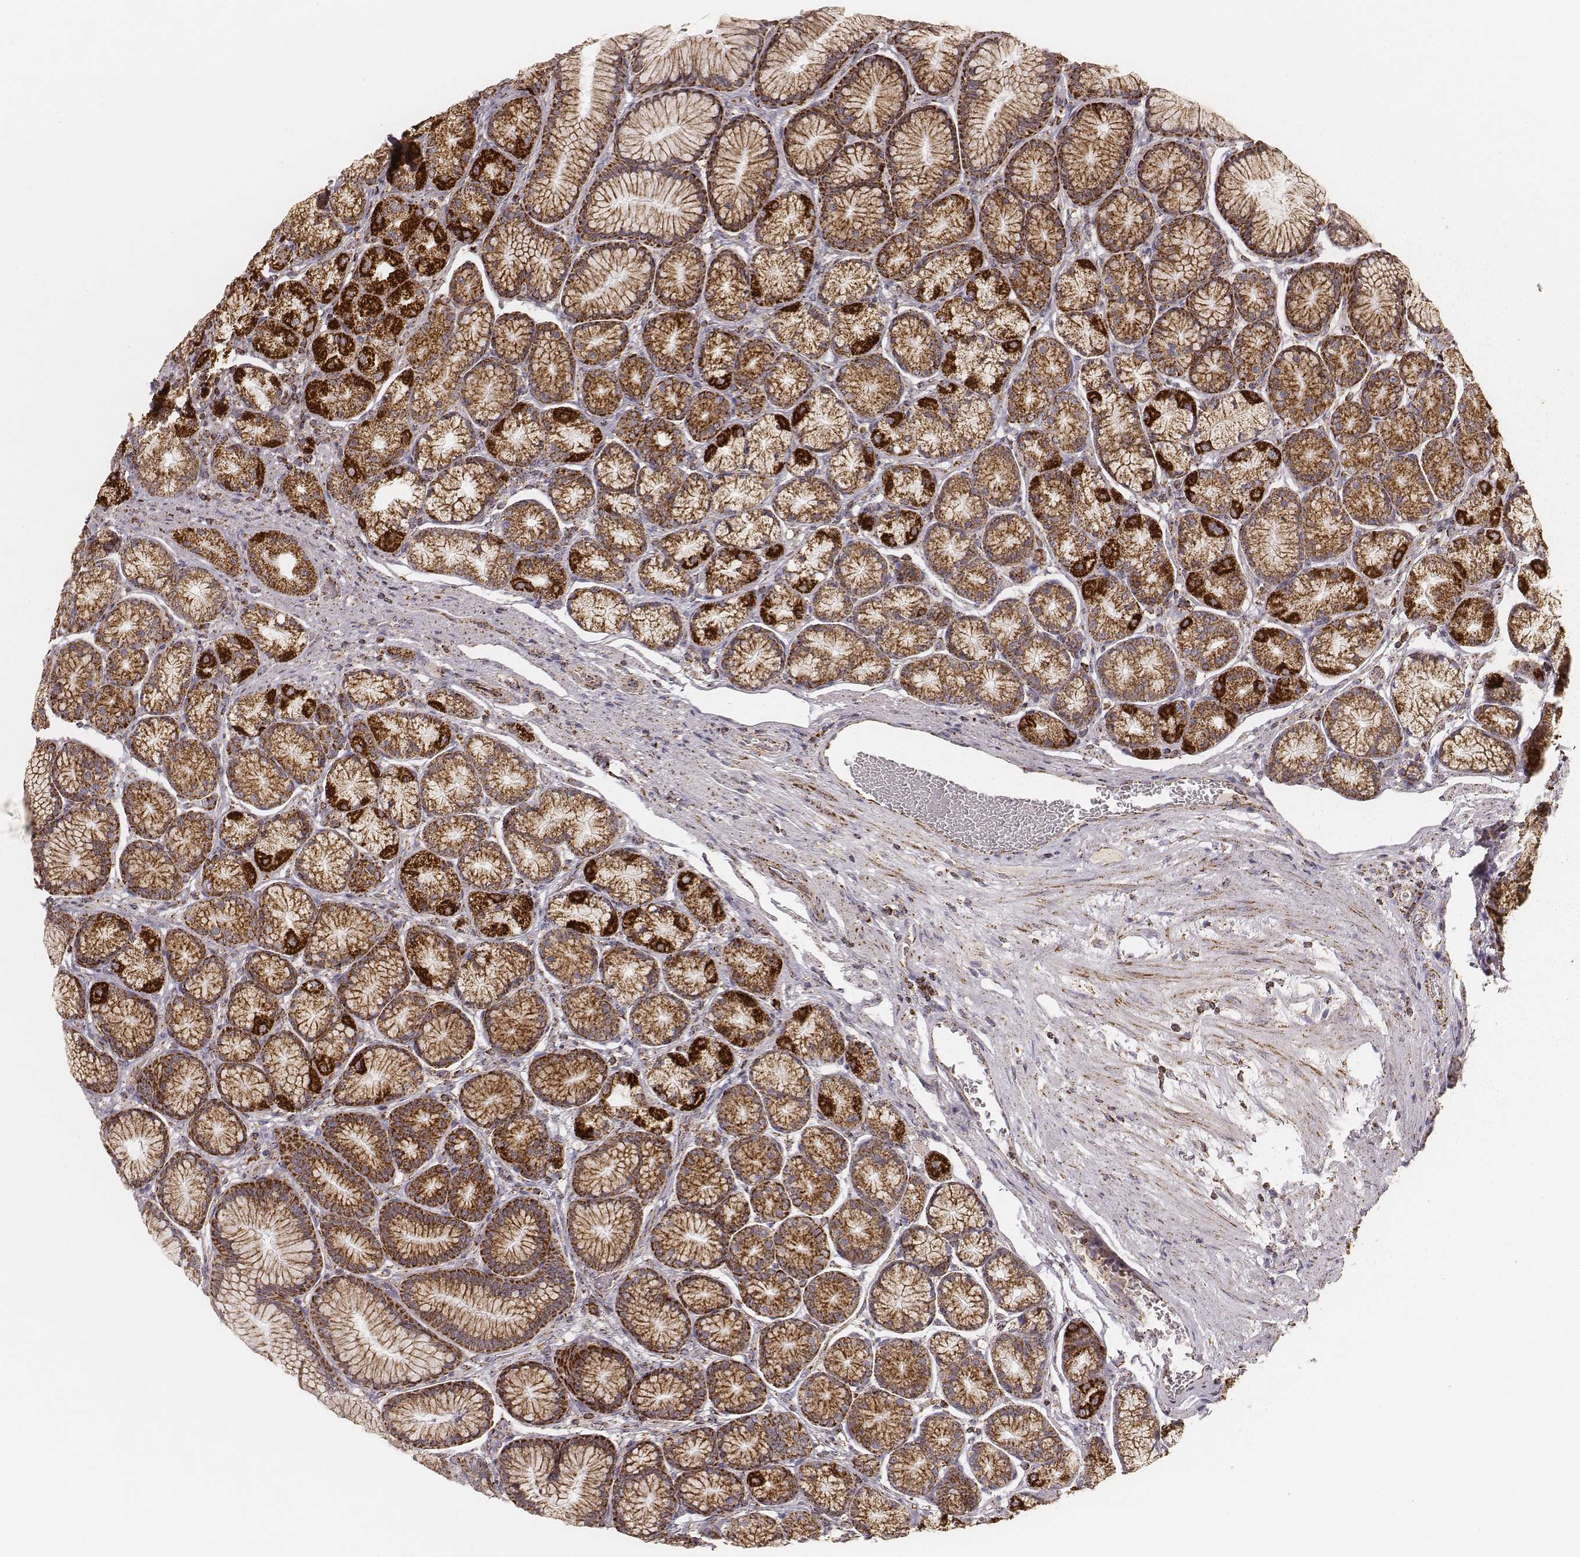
{"staining": {"intensity": "strong", "quantity": ">75%", "location": "cytoplasmic/membranous"}, "tissue": "stomach", "cell_type": "Glandular cells", "image_type": "normal", "snomed": [{"axis": "morphology", "description": "Normal tissue, NOS"}, {"axis": "morphology", "description": "Adenocarcinoma, NOS"}, {"axis": "morphology", "description": "Adenocarcinoma, High grade"}, {"axis": "topography", "description": "Stomach, upper"}, {"axis": "topography", "description": "Stomach"}], "caption": "Immunohistochemical staining of benign stomach displays high levels of strong cytoplasmic/membranous staining in approximately >75% of glandular cells. Nuclei are stained in blue.", "gene": "CS", "patient": {"sex": "female", "age": 65}}